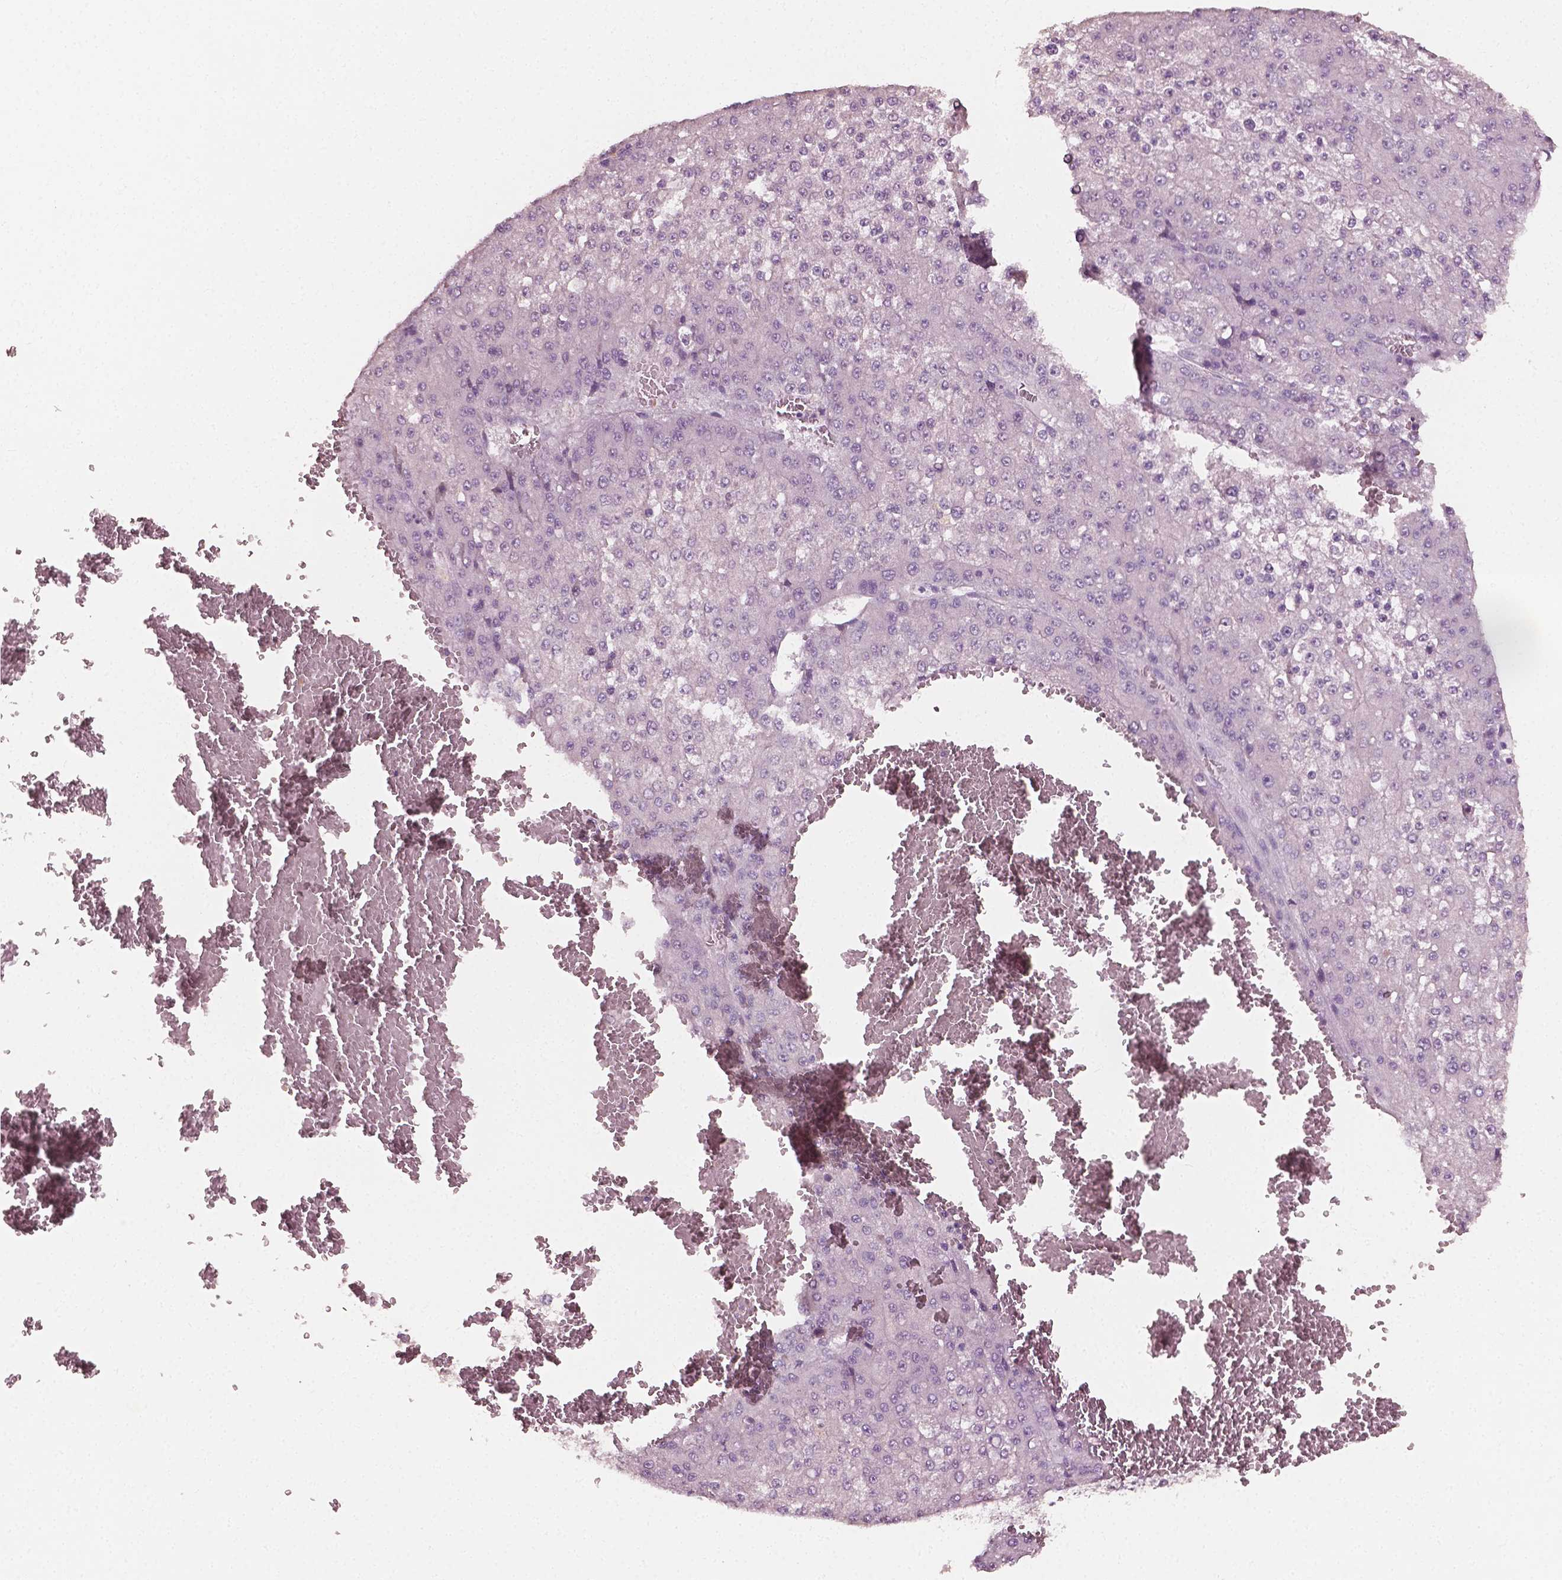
{"staining": {"intensity": "negative", "quantity": "none", "location": "none"}, "tissue": "liver cancer", "cell_type": "Tumor cells", "image_type": "cancer", "snomed": [{"axis": "morphology", "description": "Carcinoma, Hepatocellular, NOS"}, {"axis": "topography", "description": "Liver"}], "caption": "Immunohistochemical staining of human liver hepatocellular carcinoma demonstrates no significant expression in tumor cells.", "gene": "PLA2R1", "patient": {"sex": "female", "age": 73}}